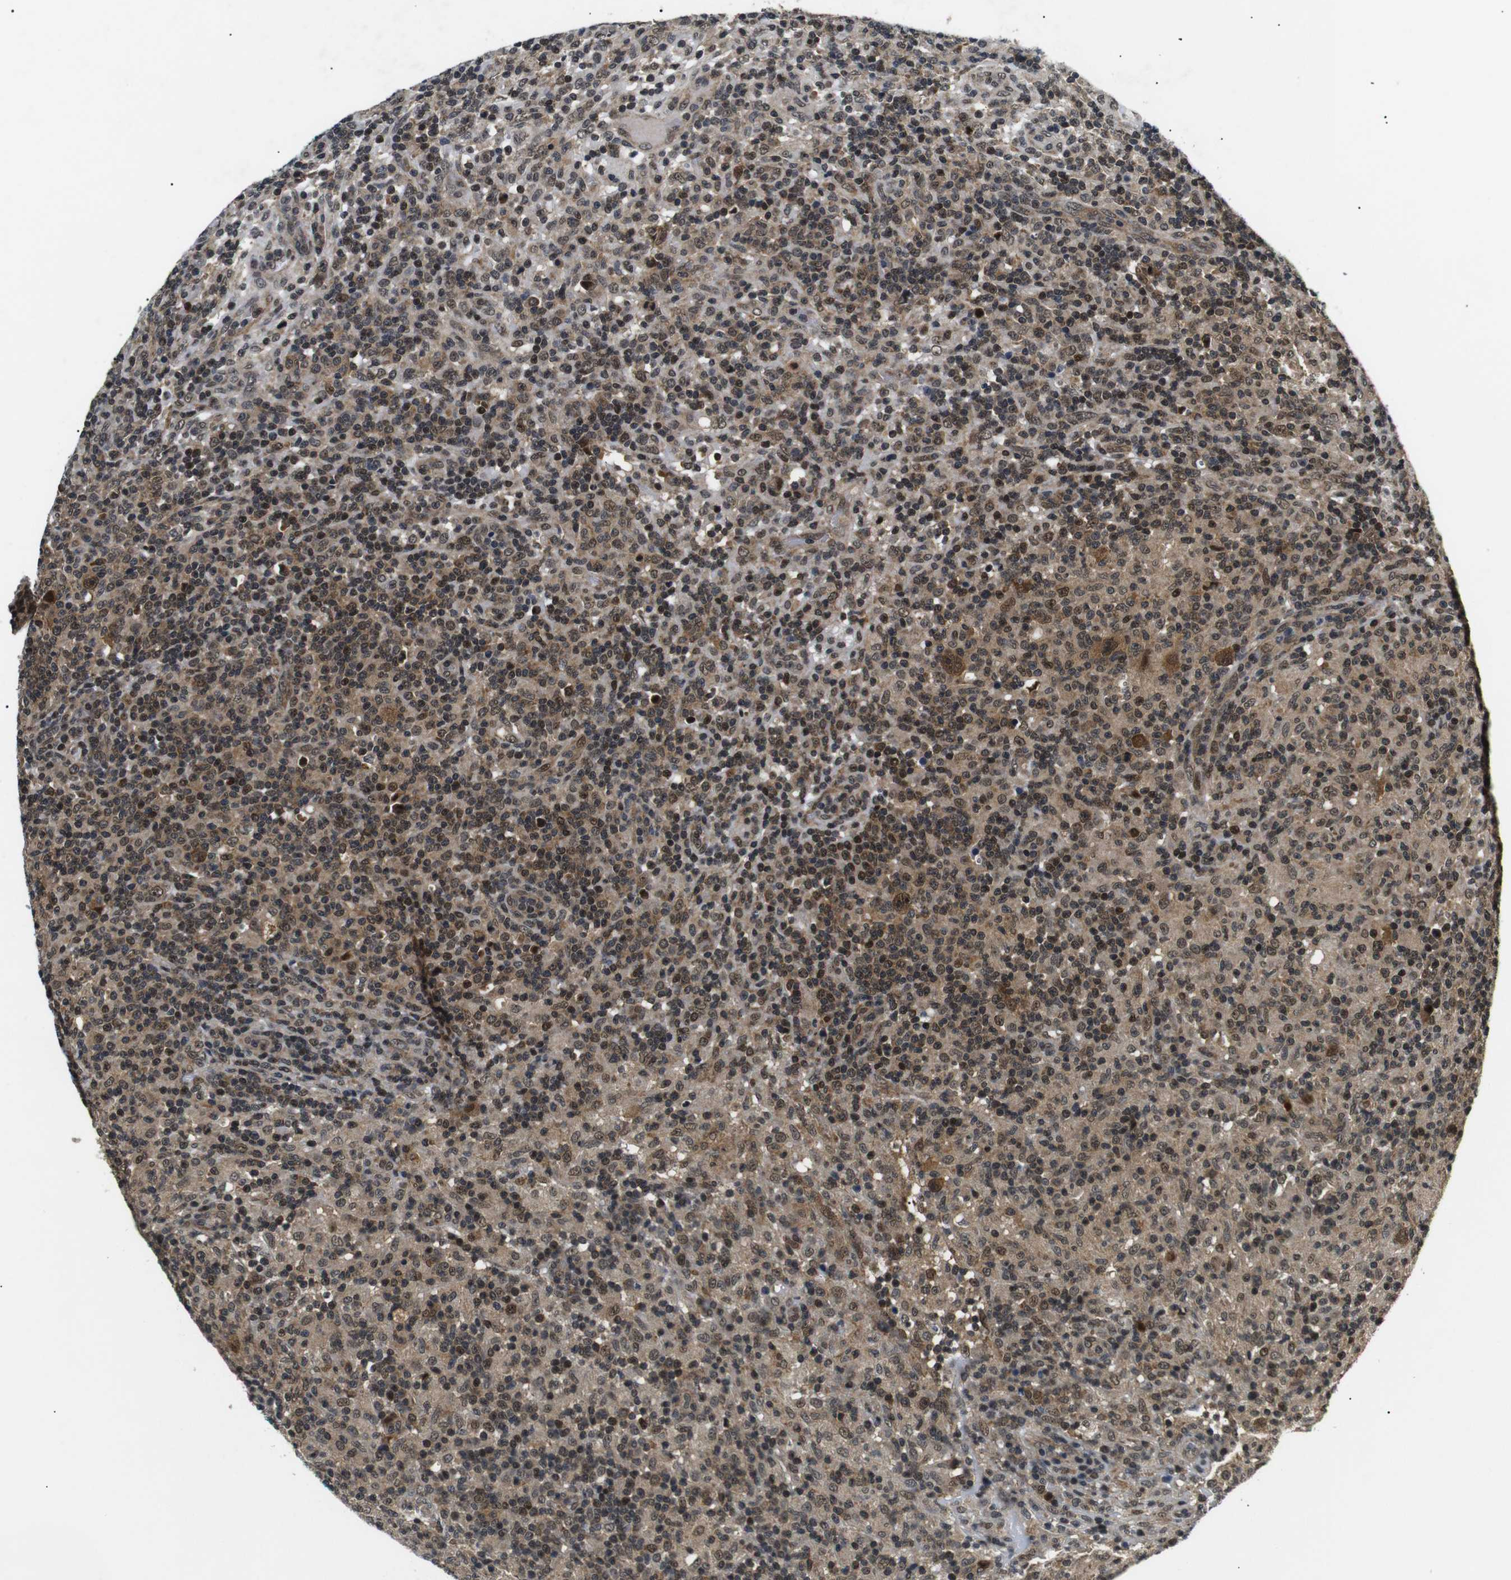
{"staining": {"intensity": "strong", "quantity": ">75%", "location": "cytoplasmic/membranous,nuclear"}, "tissue": "lymphoma", "cell_type": "Tumor cells", "image_type": "cancer", "snomed": [{"axis": "morphology", "description": "Hodgkin's disease, NOS"}, {"axis": "topography", "description": "Lymph node"}], "caption": "IHC photomicrograph of neoplastic tissue: lymphoma stained using immunohistochemistry shows high levels of strong protein expression localized specifically in the cytoplasmic/membranous and nuclear of tumor cells, appearing as a cytoplasmic/membranous and nuclear brown color.", "gene": "SKP1", "patient": {"sex": "male", "age": 70}}